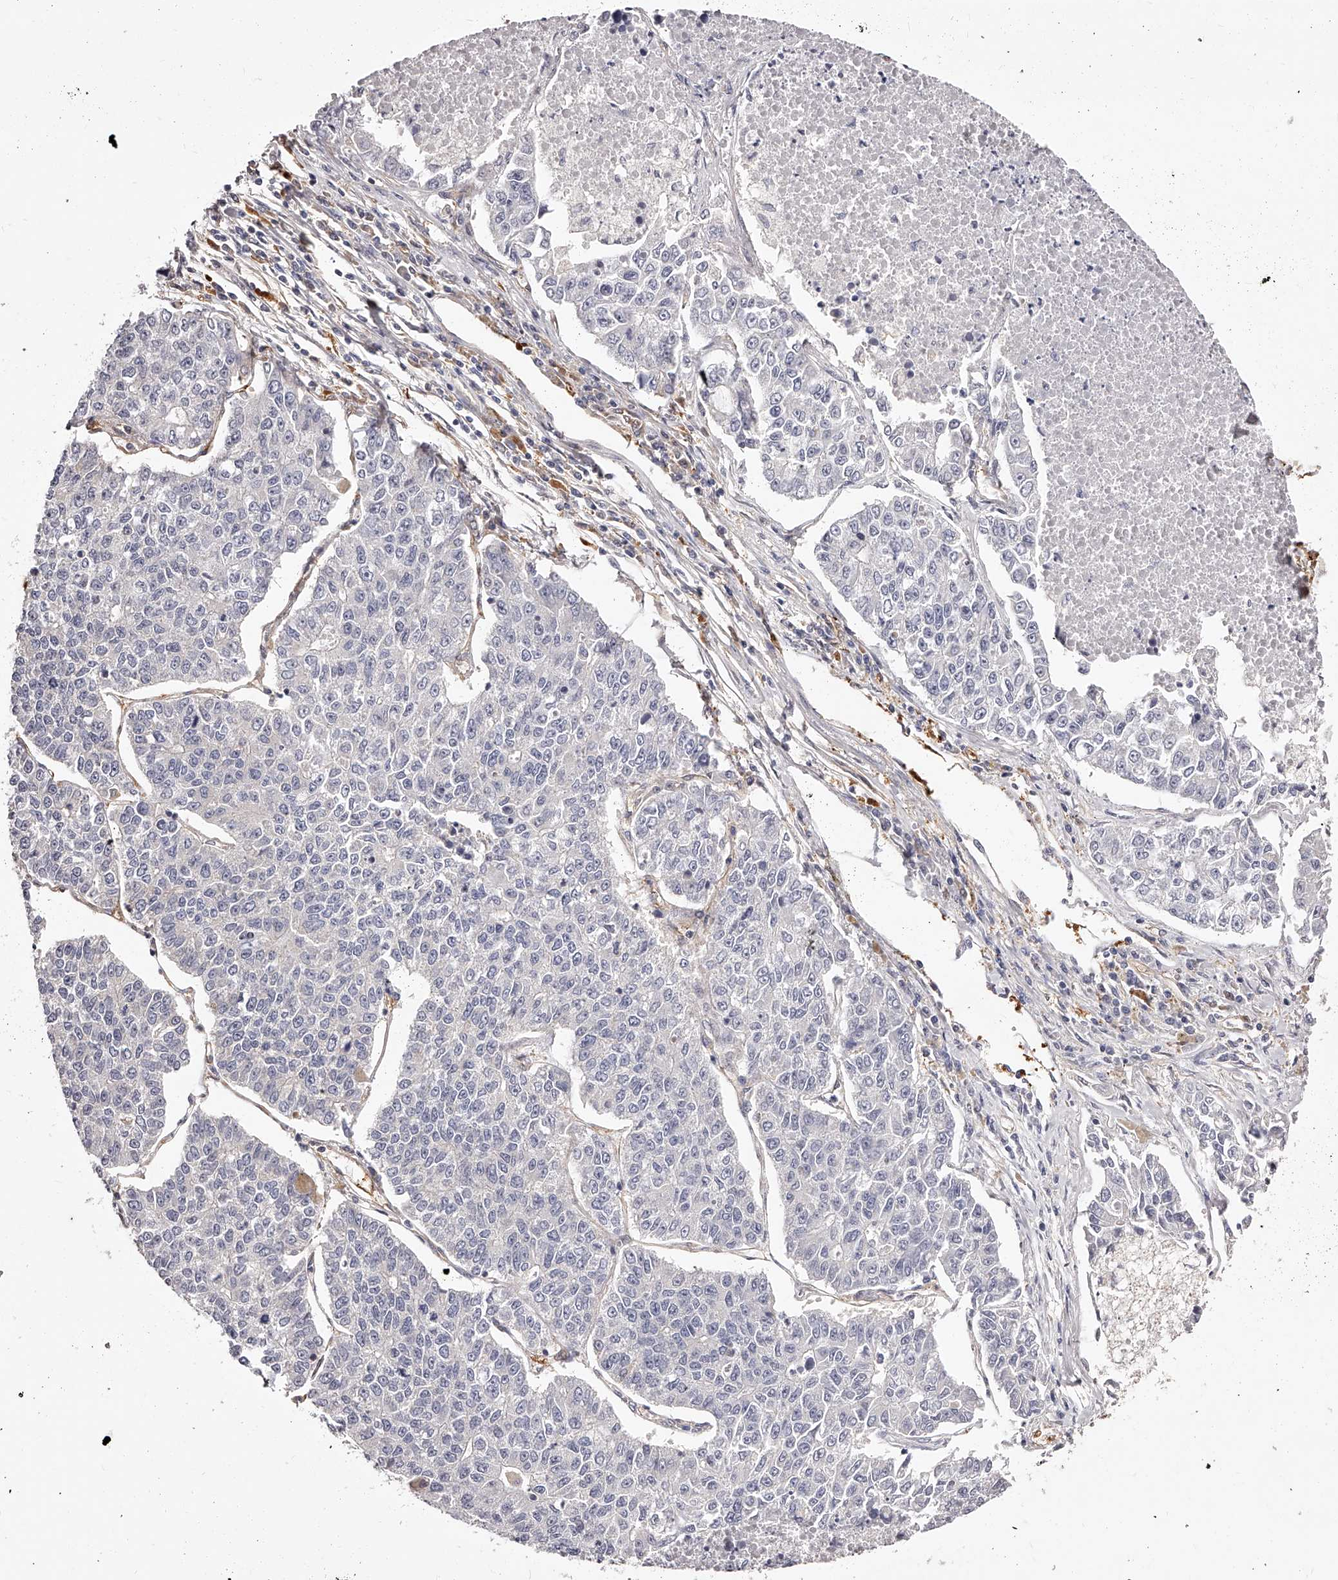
{"staining": {"intensity": "negative", "quantity": "none", "location": "none"}, "tissue": "lung cancer", "cell_type": "Tumor cells", "image_type": "cancer", "snomed": [{"axis": "morphology", "description": "Adenocarcinoma, NOS"}, {"axis": "topography", "description": "Lung"}], "caption": "Lung cancer was stained to show a protein in brown. There is no significant expression in tumor cells.", "gene": "LAP3", "patient": {"sex": "male", "age": 49}}